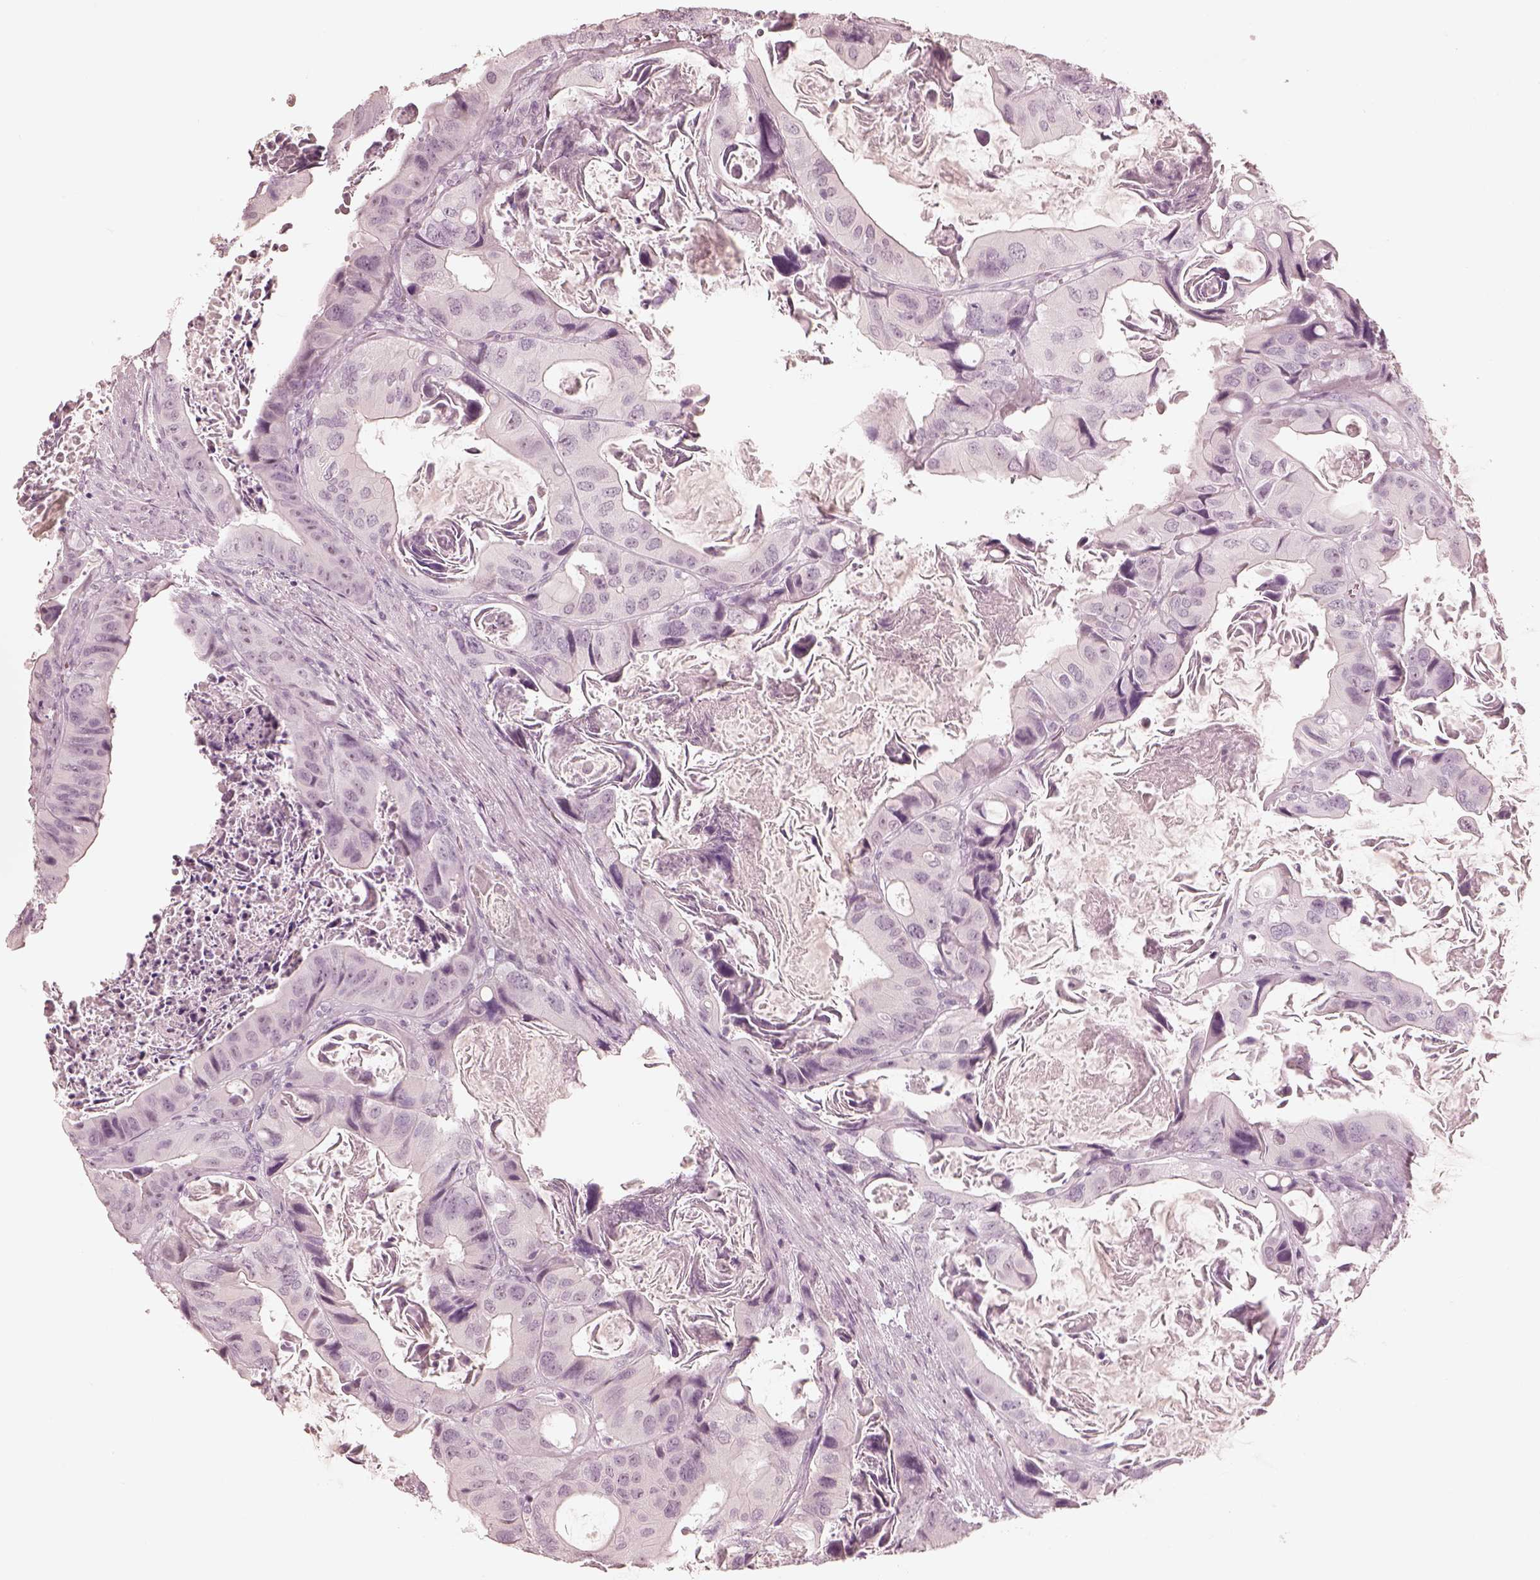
{"staining": {"intensity": "negative", "quantity": "none", "location": "none"}, "tissue": "colorectal cancer", "cell_type": "Tumor cells", "image_type": "cancer", "snomed": [{"axis": "morphology", "description": "Adenocarcinoma, NOS"}, {"axis": "topography", "description": "Rectum"}], "caption": "This histopathology image is of colorectal cancer (adenocarcinoma) stained with immunohistochemistry (IHC) to label a protein in brown with the nuclei are counter-stained blue. There is no expression in tumor cells. The staining is performed using DAB (3,3'-diaminobenzidine) brown chromogen with nuclei counter-stained in using hematoxylin.", "gene": "CALR3", "patient": {"sex": "male", "age": 64}}